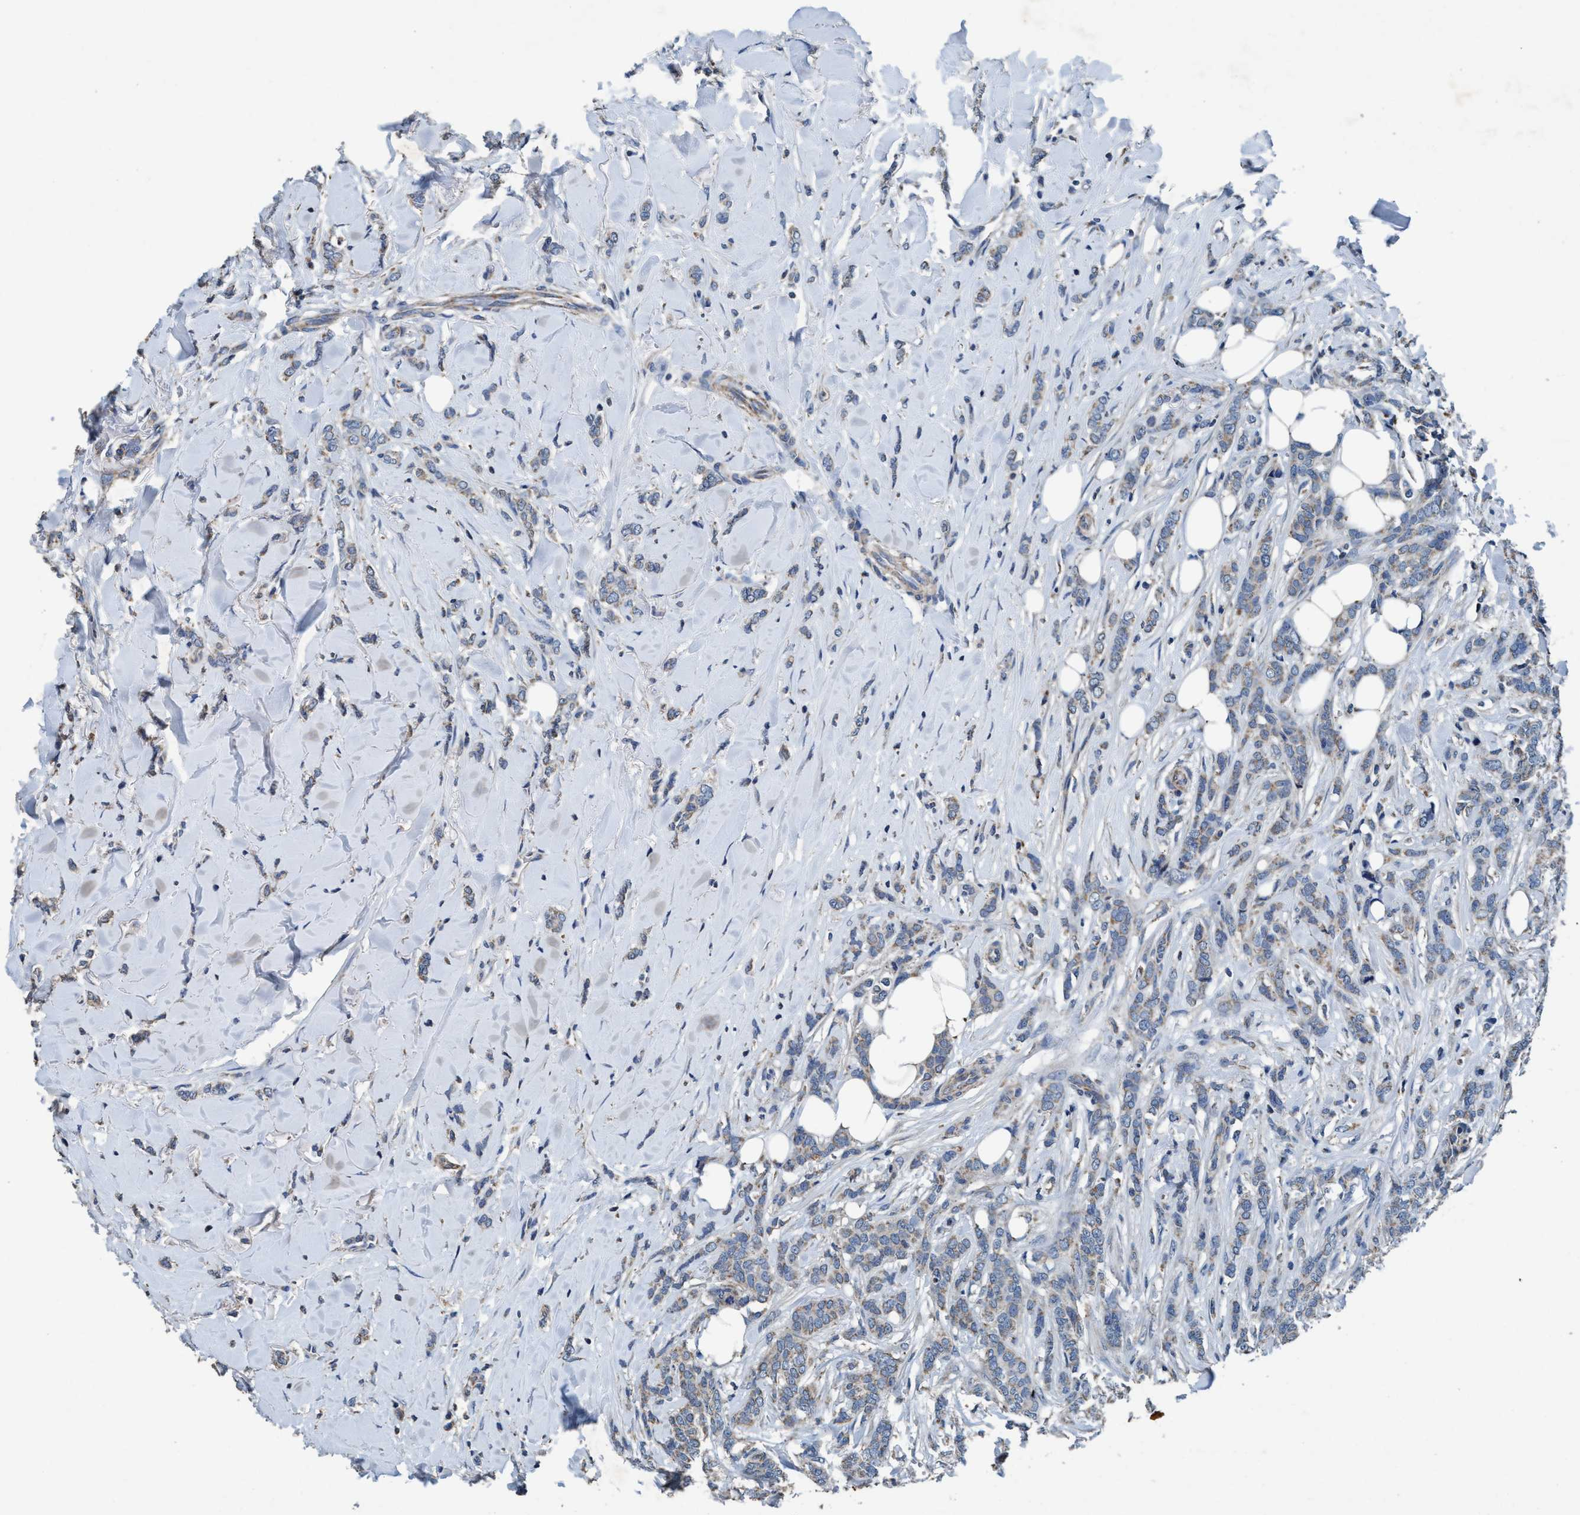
{"staining": {"intensity": "weak", "quantity": "25%-75%", "location": "cytoplasmic/membranous"}, "tissue": "breast cancer", "cell_type": "Tumor cells", "image_type": "cancer", "snomed": [{"axis": "morphology", "description": "Lobular carcinoma"}, {"axis": "topography", "description": "Skin"}, {"axis": "topography", "description": "Breast"}], "caption": "This image demonstrates IHC staining of breast cancer (lobular carcinoma), with low weak cytoplasmic/membranous staining in about 25%-75% of tumor cells.", "gene": "ANKFN1", "patient": {"sex": "female", "age": 46}}